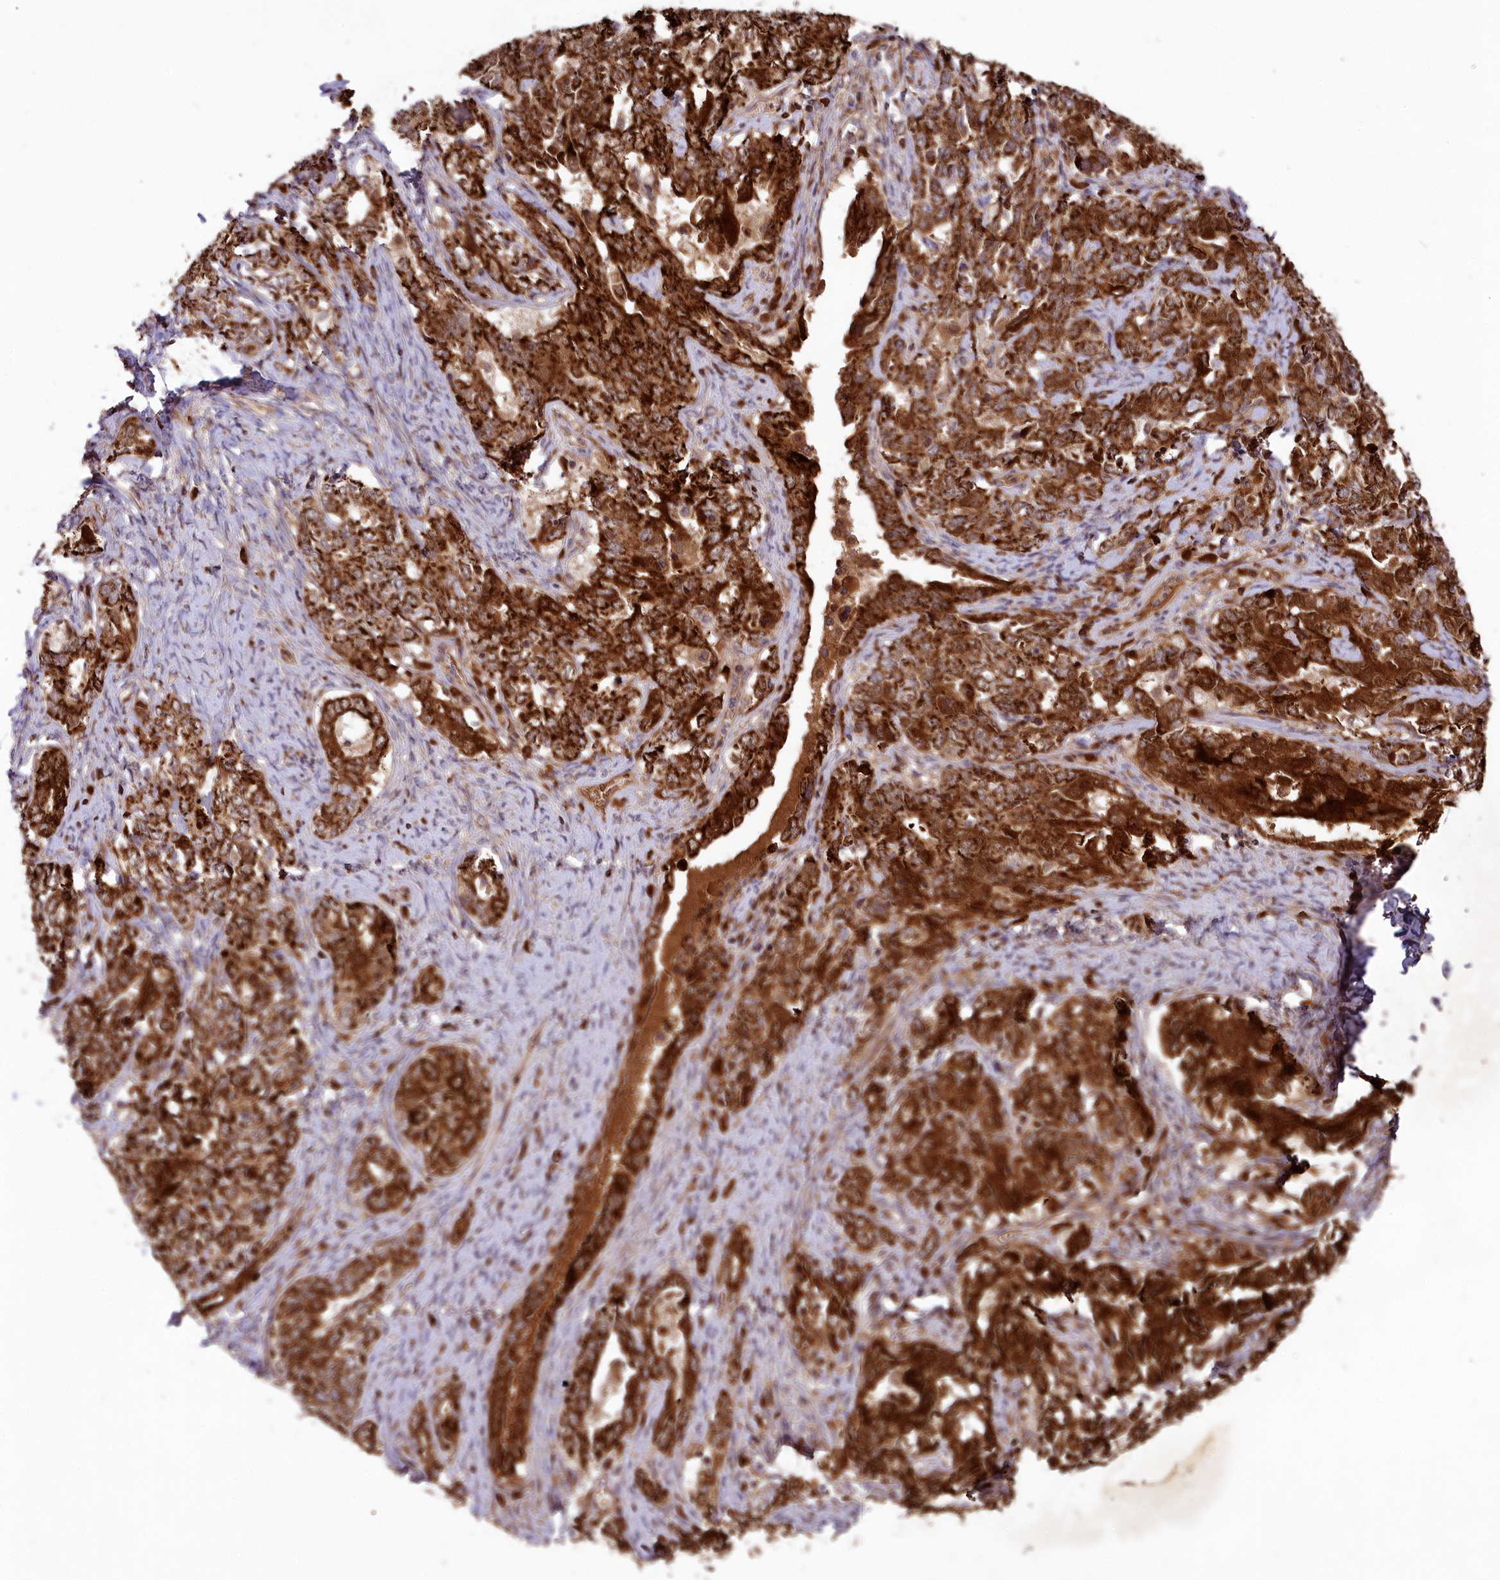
{"staining": {"intensity": "strong", "quantity": ">75%", "location": "cytoplasmic/membranous"}, "tissue": "ovarian cancer", "cell_type": "Tumor cells", "image_type": "cancer", "snomed": [{"axis": "morphology", "description": "Carcinoma, endometroid"}, {"axis": "topography", "description": "Ovary"}], "caption": "Tumor cells reveal high levels of strong cytoplasmic/membranous positivity in about >75% of cells in human ovarian endometroid carcinoma.", "gene": "COX17", "patient": {"sex": "female", "age": 62}}